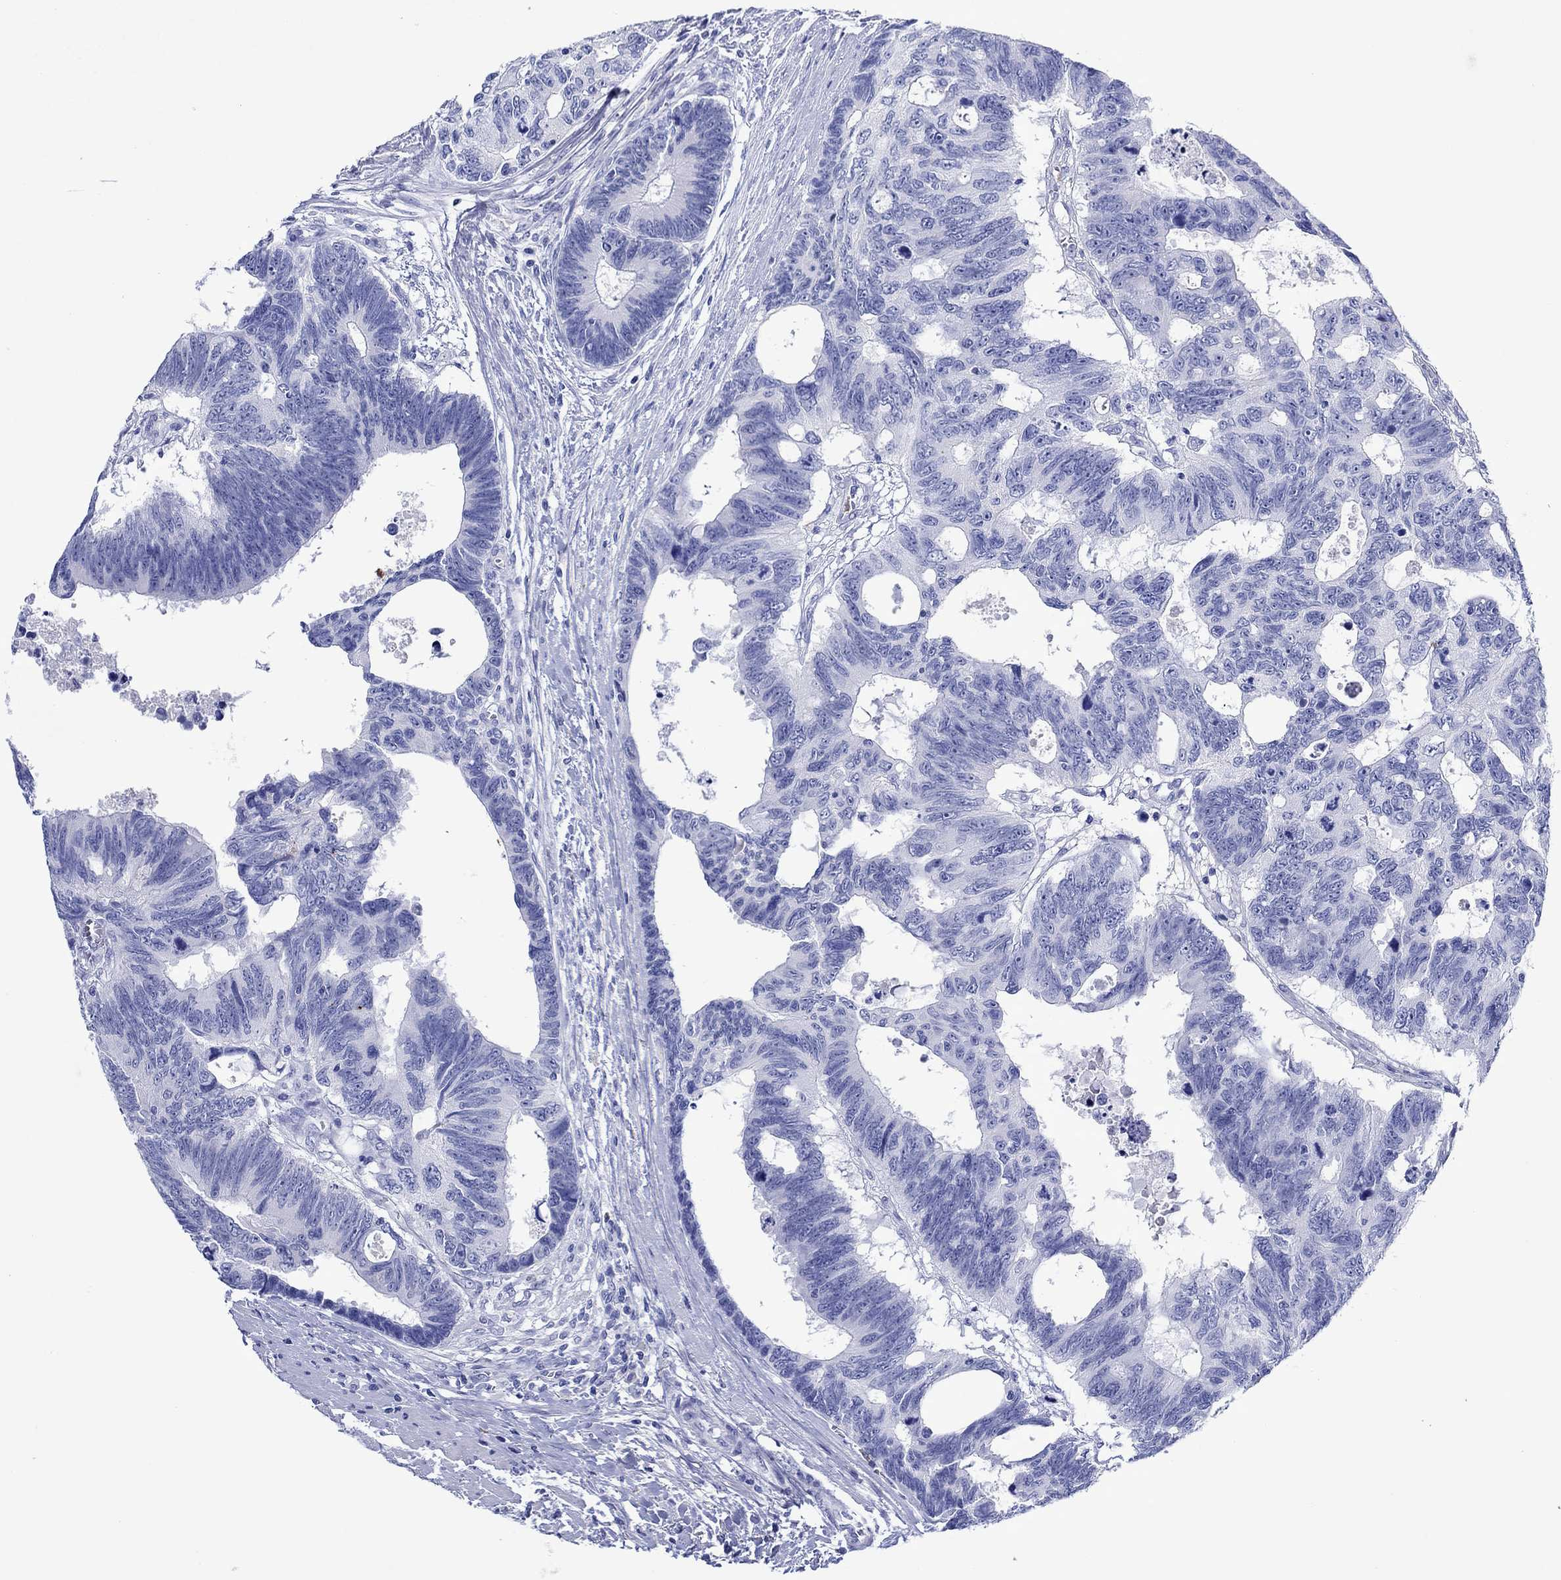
{"staining": {"intensity": "negative", "quantity": "none", "location": "none"}, "tissue": "colorectal cancer", "cell_type": "Tumor cells", "image_type": "cancer", "snomed": [{"axis": "morphology", "description": "Adenocarcinoma, NOS"}, {"axis": "topography", "description": "Colon"}], "caption": "Tumor cells are negative for protein expression in human adenocarcinoma (colorectal).", "gene": "EPX", "patient": {"sex": "female", "age": 77}}